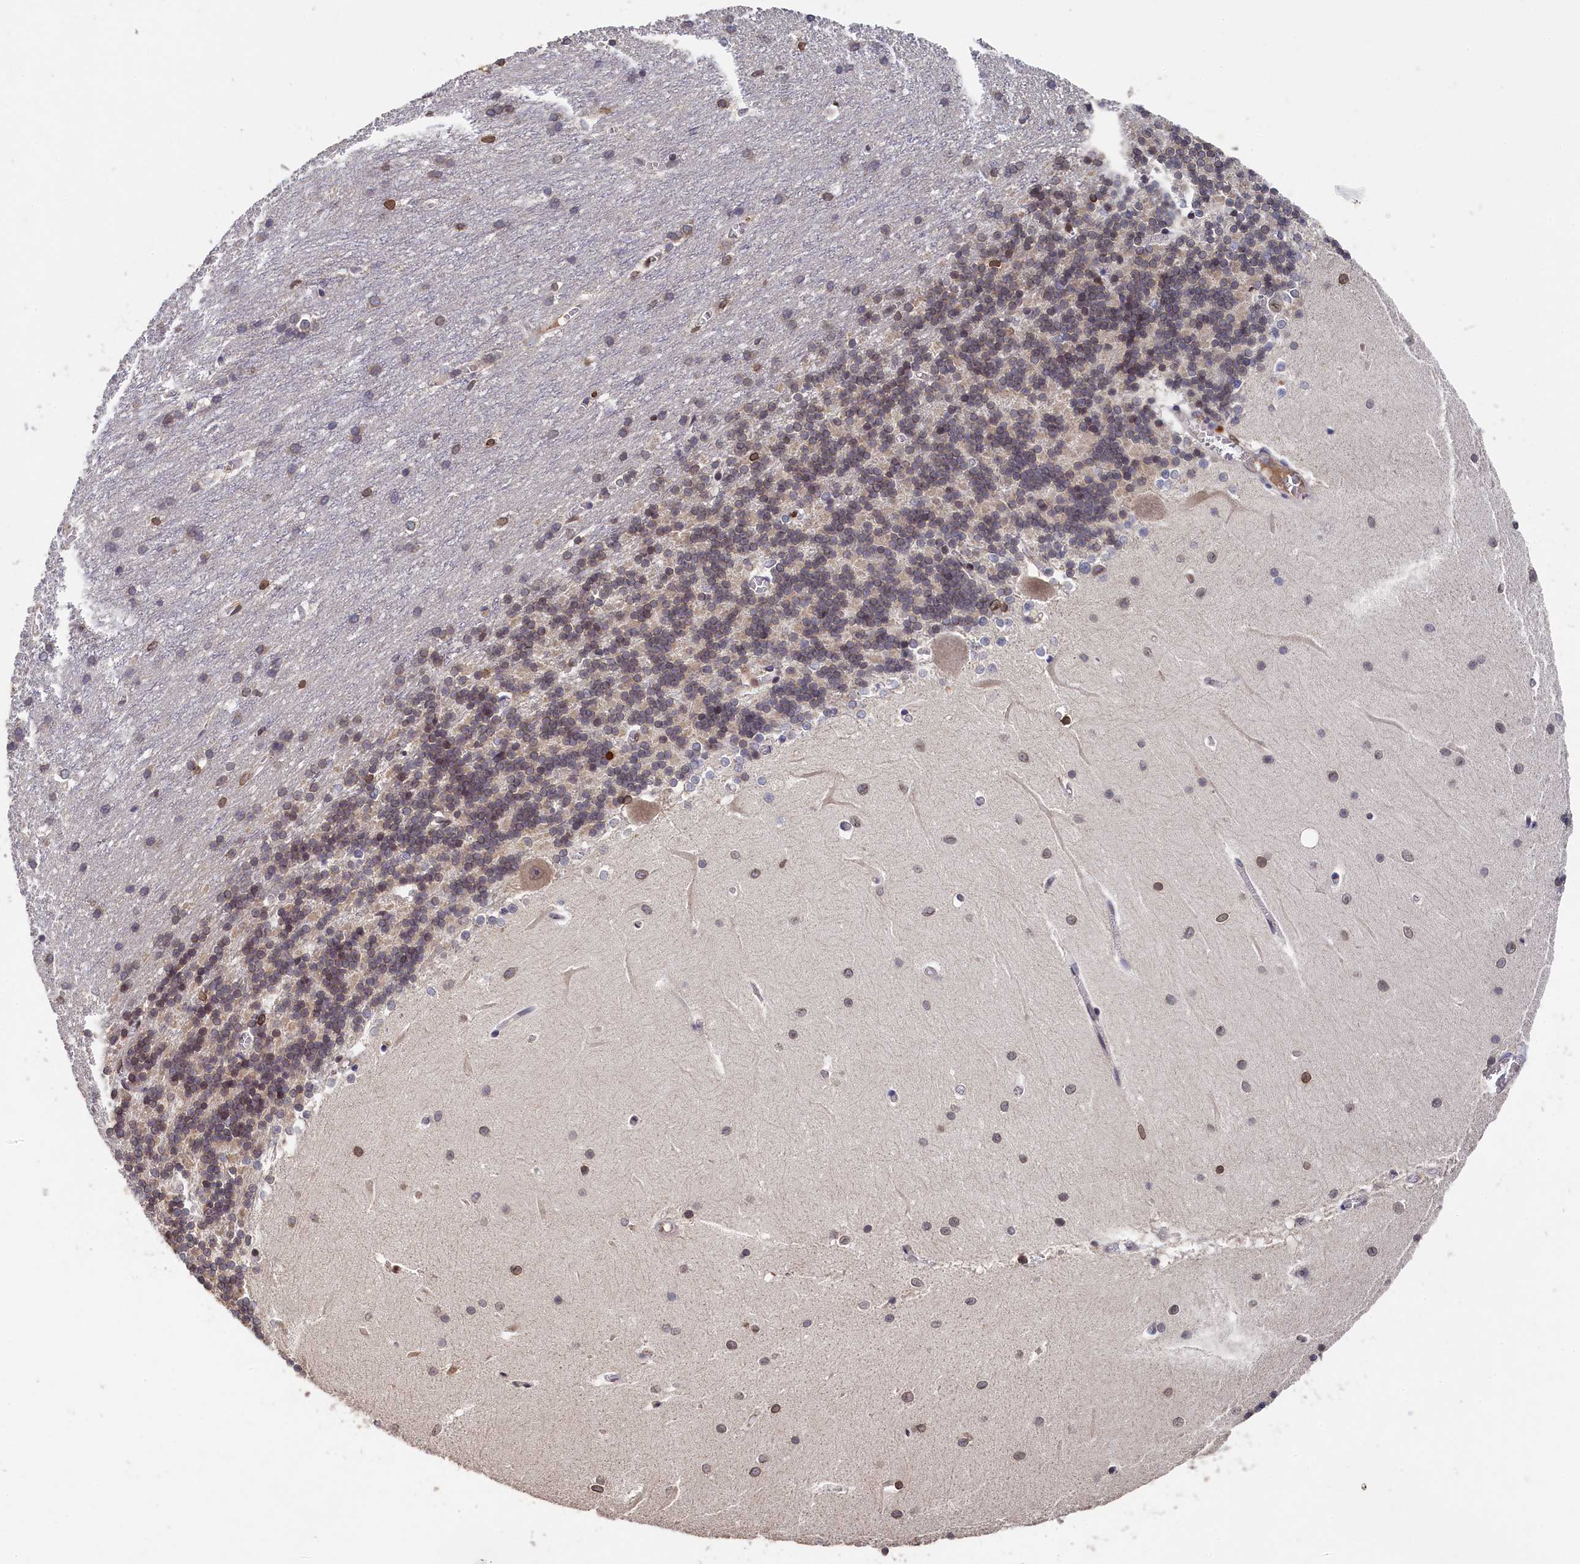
{"staining": {"intensity": "weak", "quantity": "25%-75%", "location": "cytoplasmic/membranous"}, "tissue": "cerebellum", "cell_type": "Cells in granular layer", "image_type": "normal", "snomed": [{"axis": "morphology", "description": "Normal tissue, NOS"}, {"axis": "topography", "description": "Cerebellum"}], "caption": "Weak cytoplasmic/membranous positivity for a protein is present in about 25%-75% of cells in granular layer of unremarkable cerebellum using immunohistochemistry.", "gene": "ANKEF1", "patient": {"sex": "male", "age": 37}}